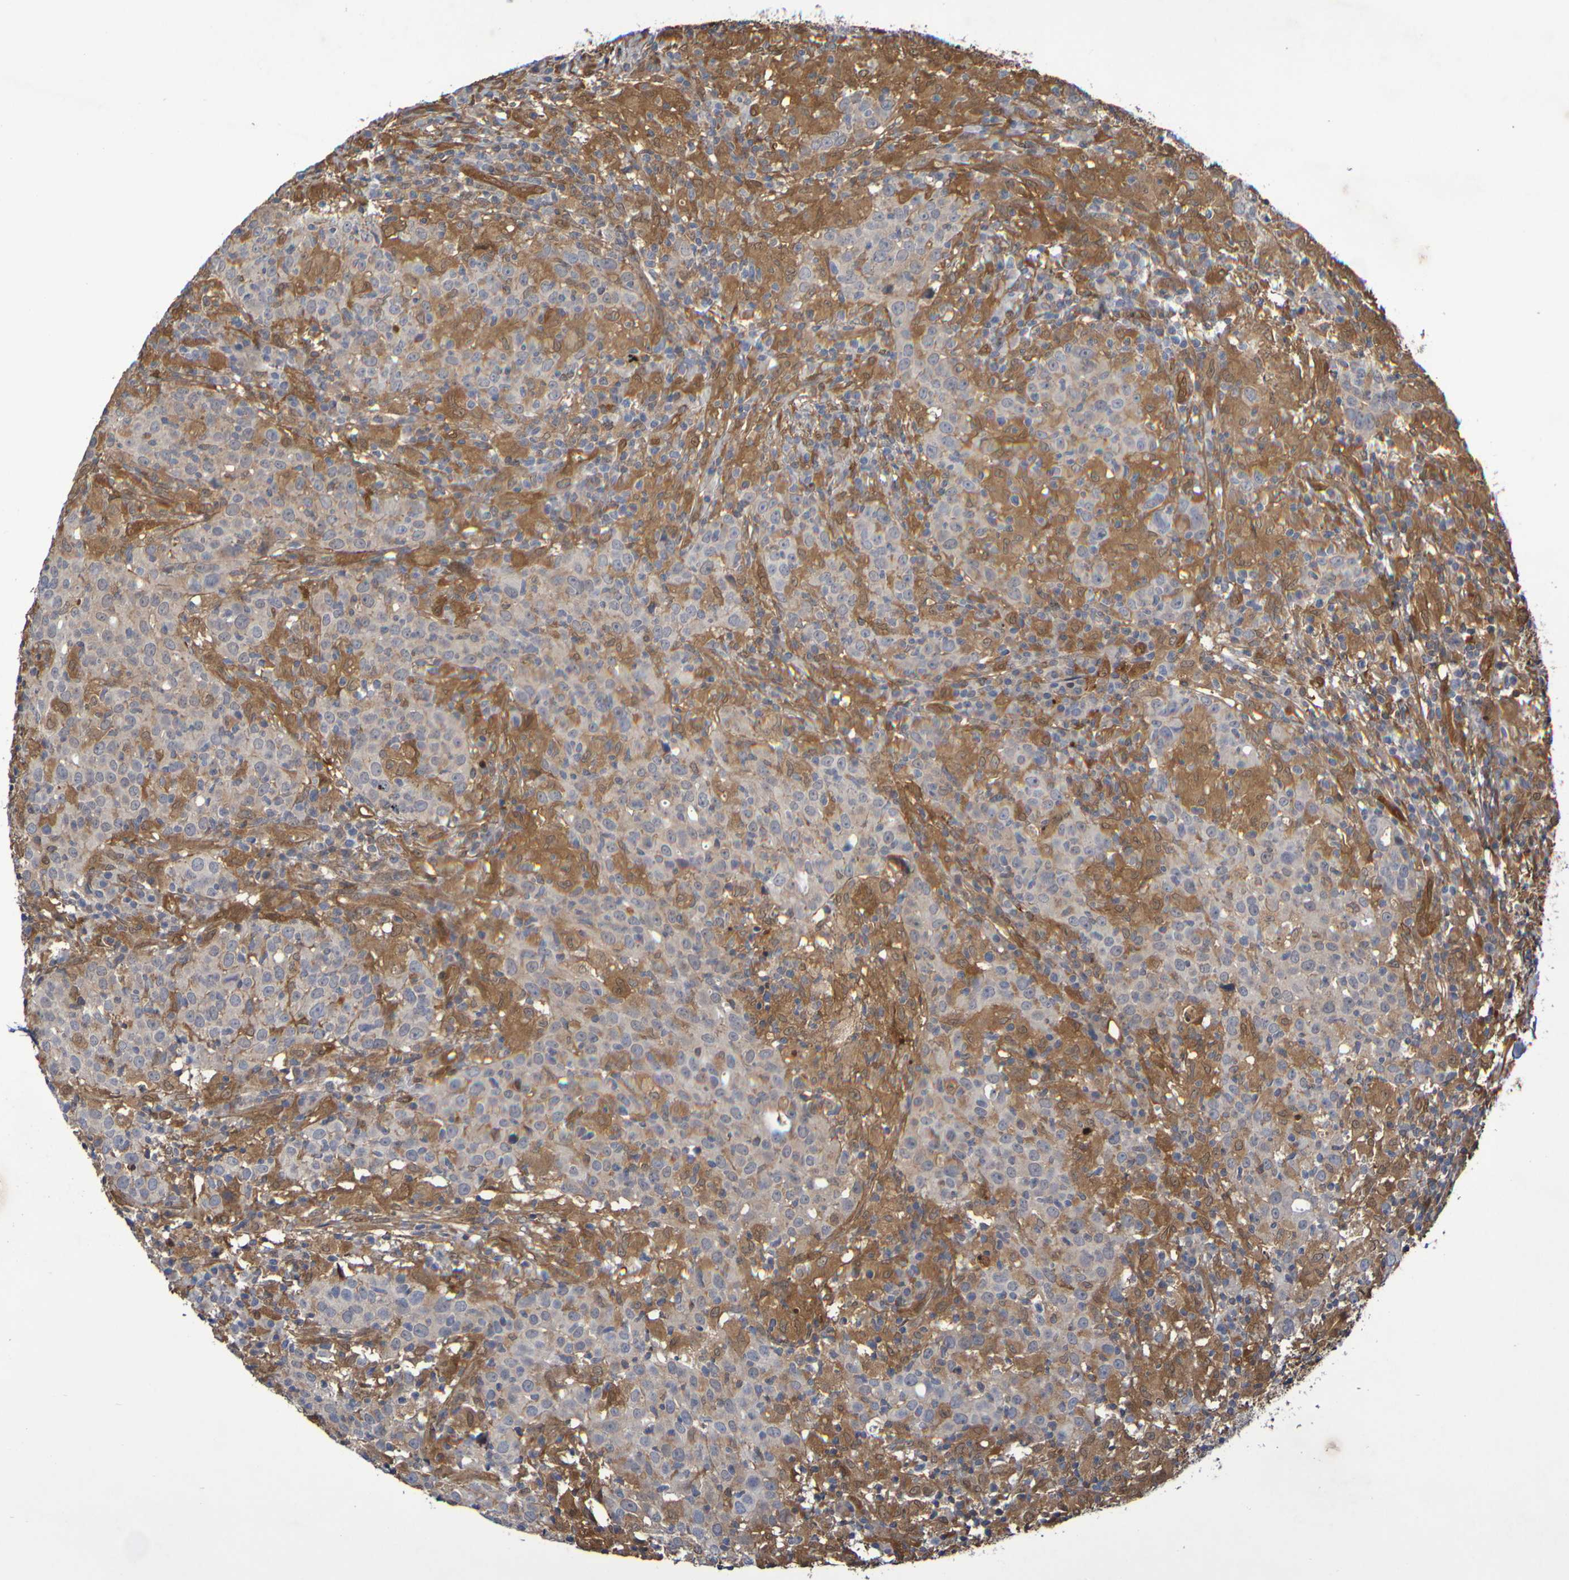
{"staining": {"intensity": "moderate", "quantity": "25%-75%", "location": "cytoplasmic/membranous"}, "tissue": "head and neck cancer", "cell_type": "Tumor cells", "image_type": "cancer", "snomed": [{"axis": "morphology", "description": "Adenocarcinoma, NOS"}, {"axis": "topography", "description": "Salivary gland"}, {"axis": "topography", "description": "Head-Neck"}], "caption": "High-power microscopy captured an IHC histopathology image of head and neck cancer, revealing moderate cytoplasmic/membranous expression in about 25%-75% of tumor cells.", "gene": "SERPINB6", "patient": {"sex": "female", "age": 65}}